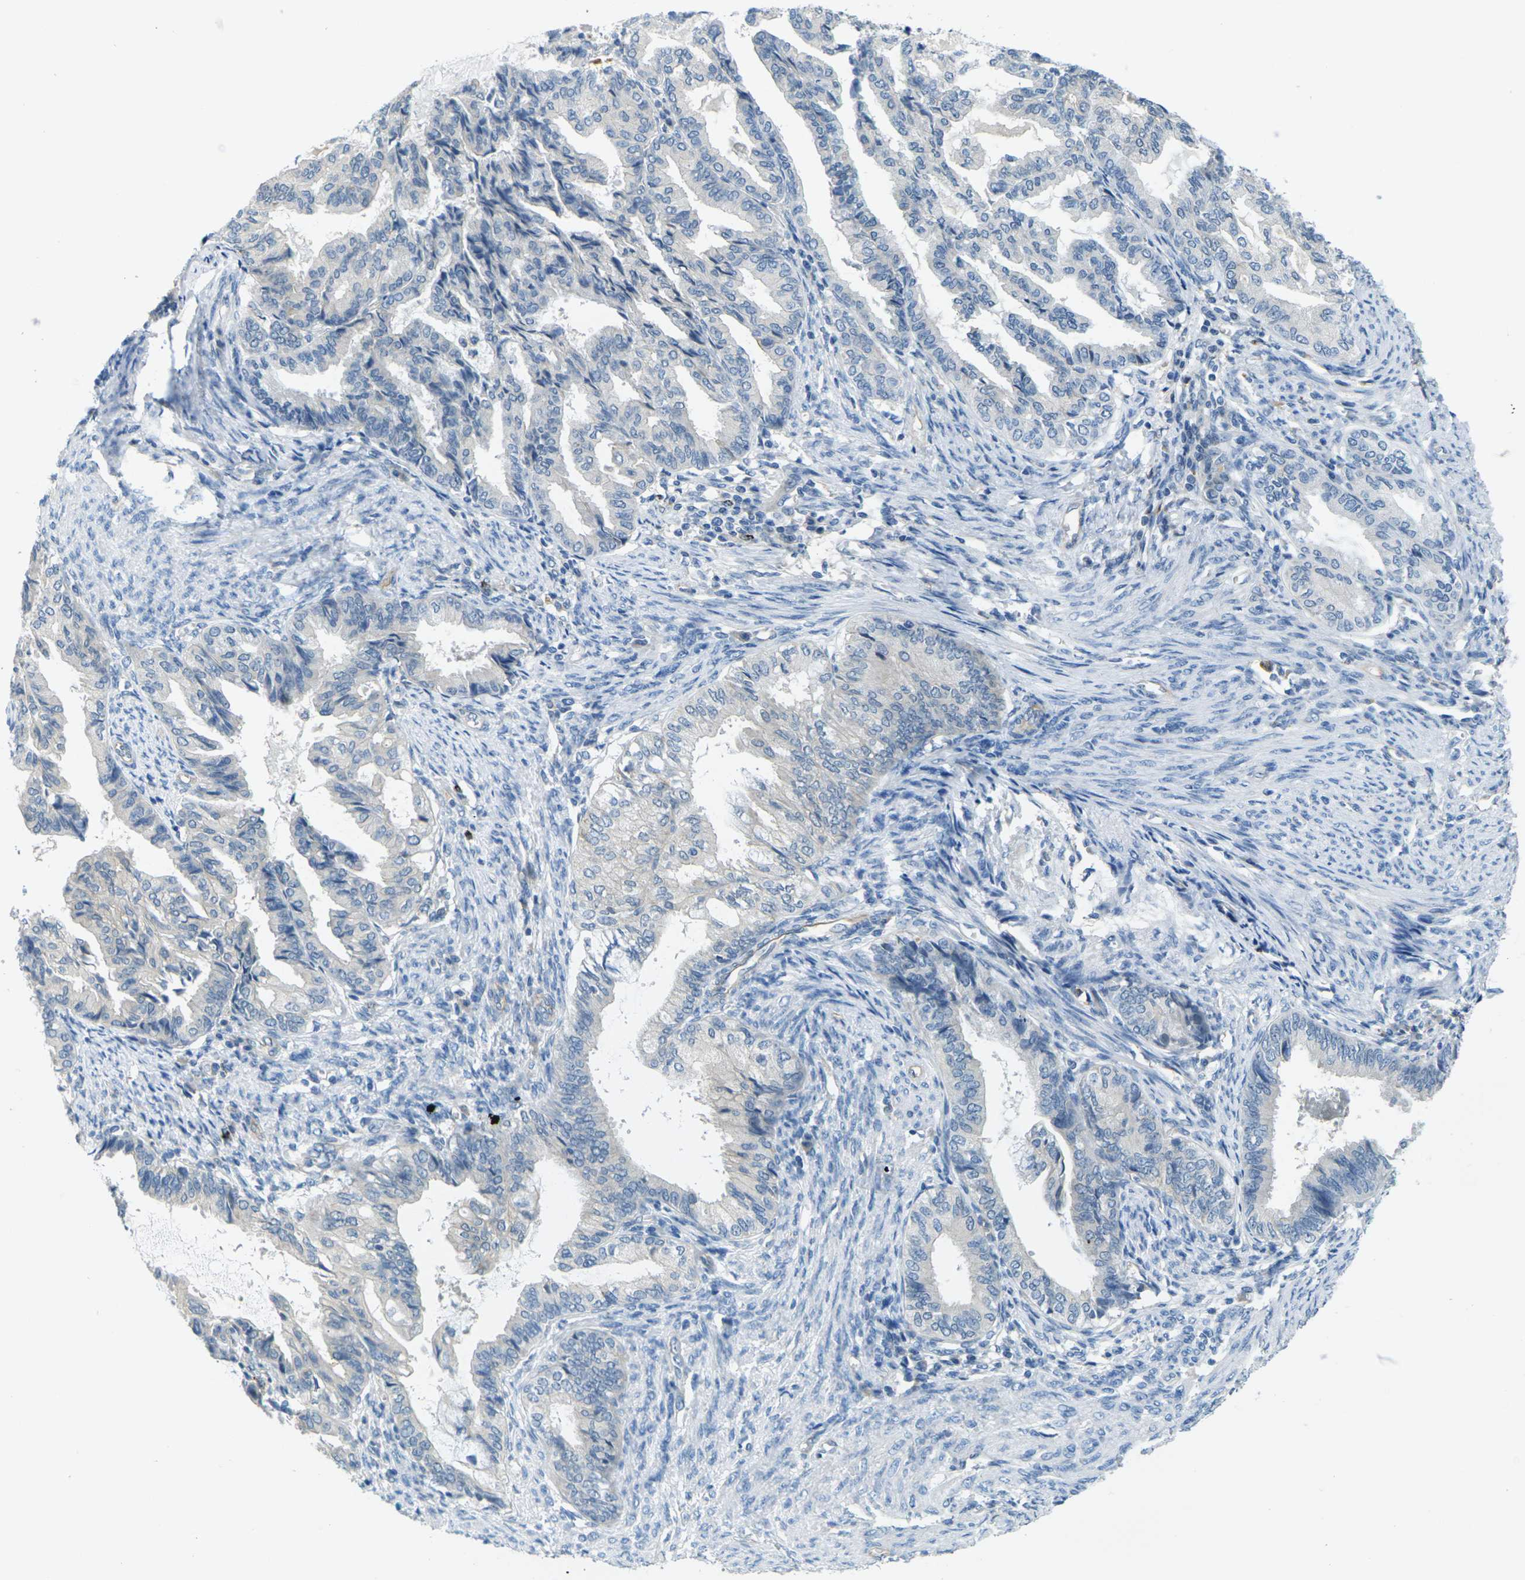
{"staining": {"intensity": "negative", "quantity": "none", "location": "none"}, "tissue": "endometrial cancer", "cell_type": "Tumor cells", "image_type": "cancer", "snomed": [{"axis": "morphology", "description": "Adenocarcinoma, NOS"}, {"axis": "topography", "description": "Endometrium"}], "caption": "This is a image of IHC staining of endometrial cancer, which shows no expression in tumor cells.", "gene": "CYP2C8", "patient": {"sex": "female", "age": 86}}